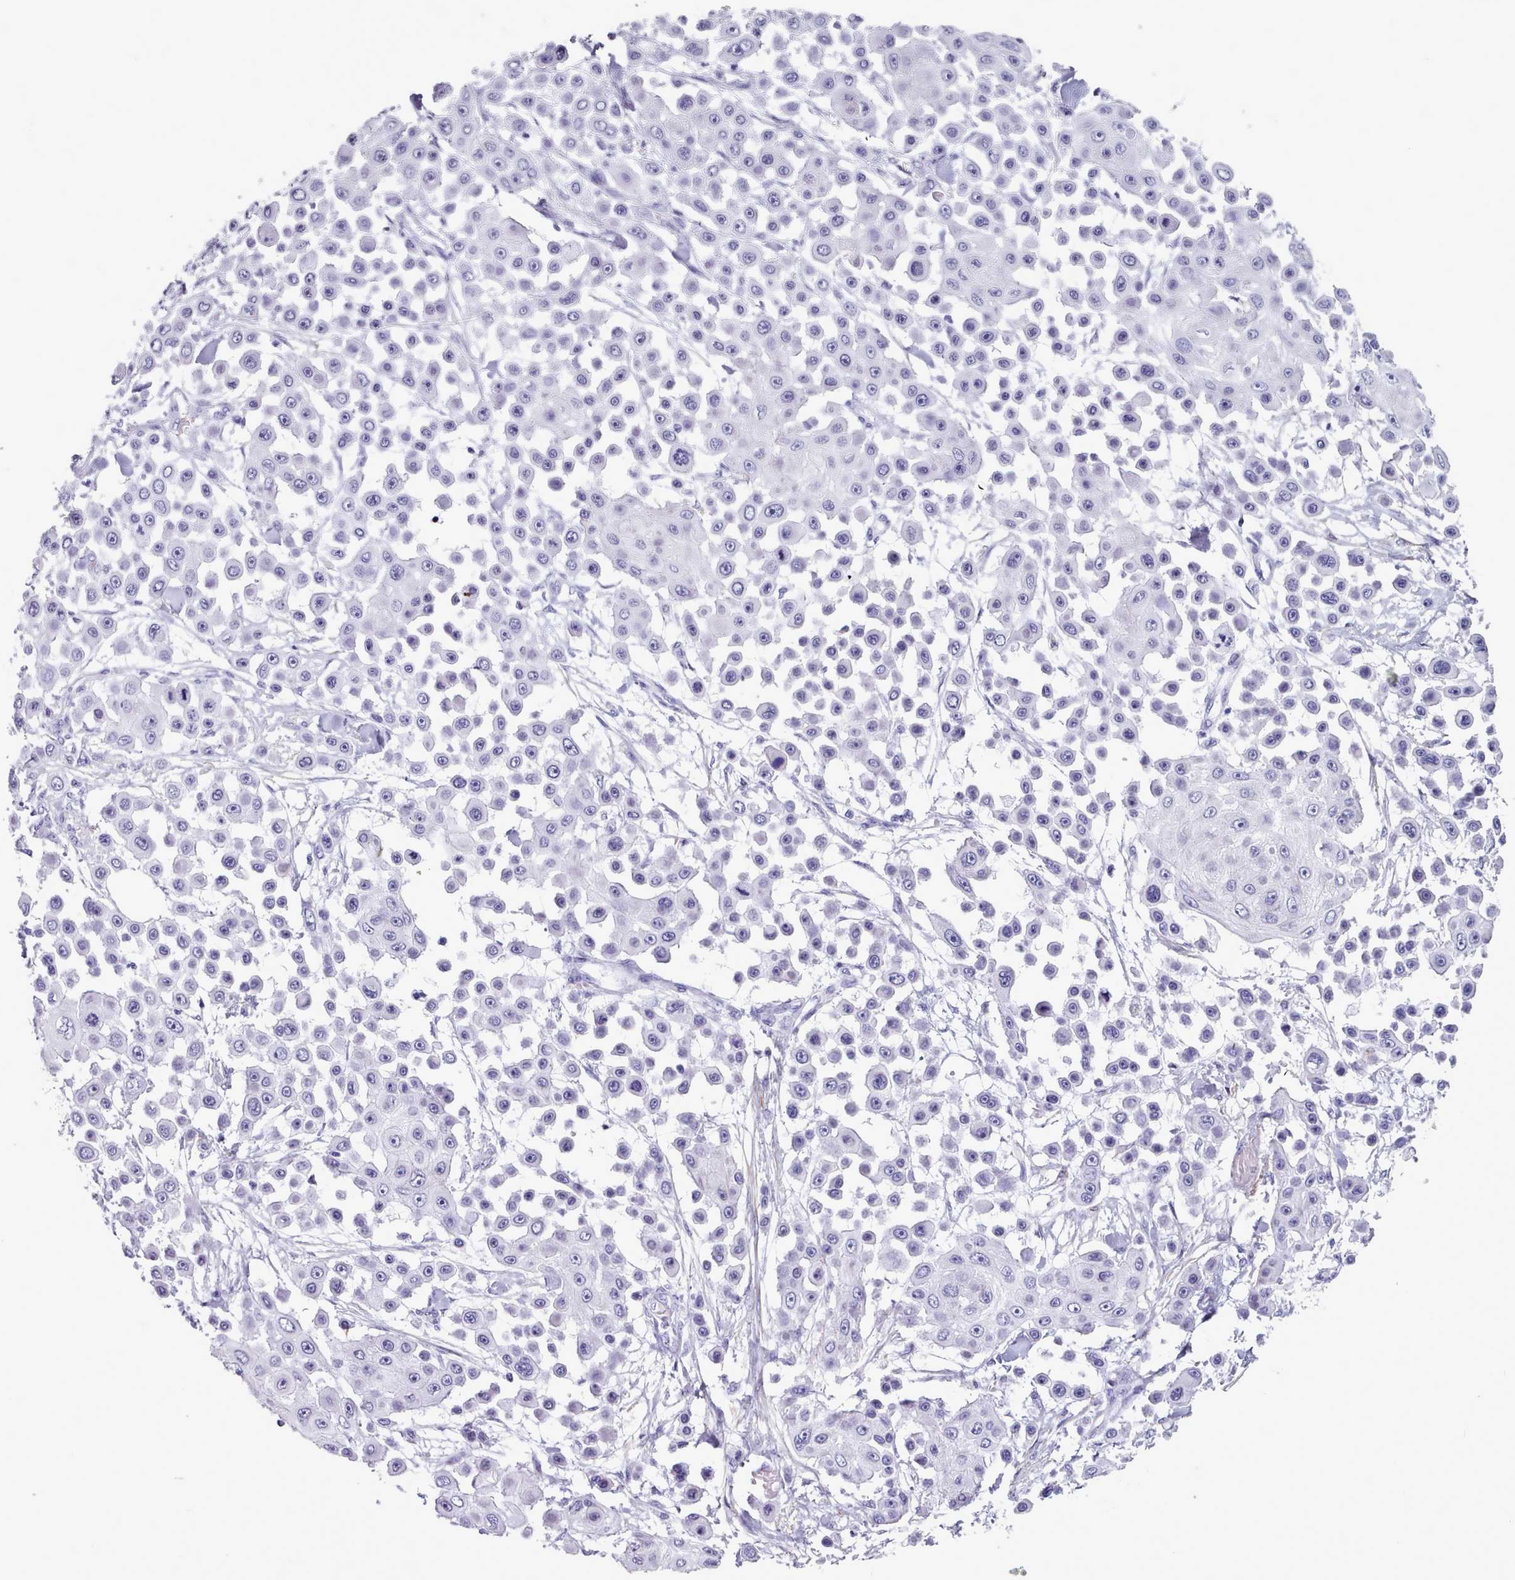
{"staining": {"intensity": "negative", "quantity": "none", "location": "none"}, "tissue": "skin cancer", "cell_type": "Tumor cells", "image_type": "cancer", "snomed": [{"axis": "morphology", "description": "Squamous cell carcinoma, NOS"}, {"axis": "topography", "description": "Skin"}], "caption": "IHC histopathology image of neoplastic tissue: skin squamous cell carcinoma stained with DAB (3,3'-diaminobenzidine) demonstrates no significant protein expression in tumor cells.", "gene": "FPGS", "patient": {"sex": "male", "age": 67}}